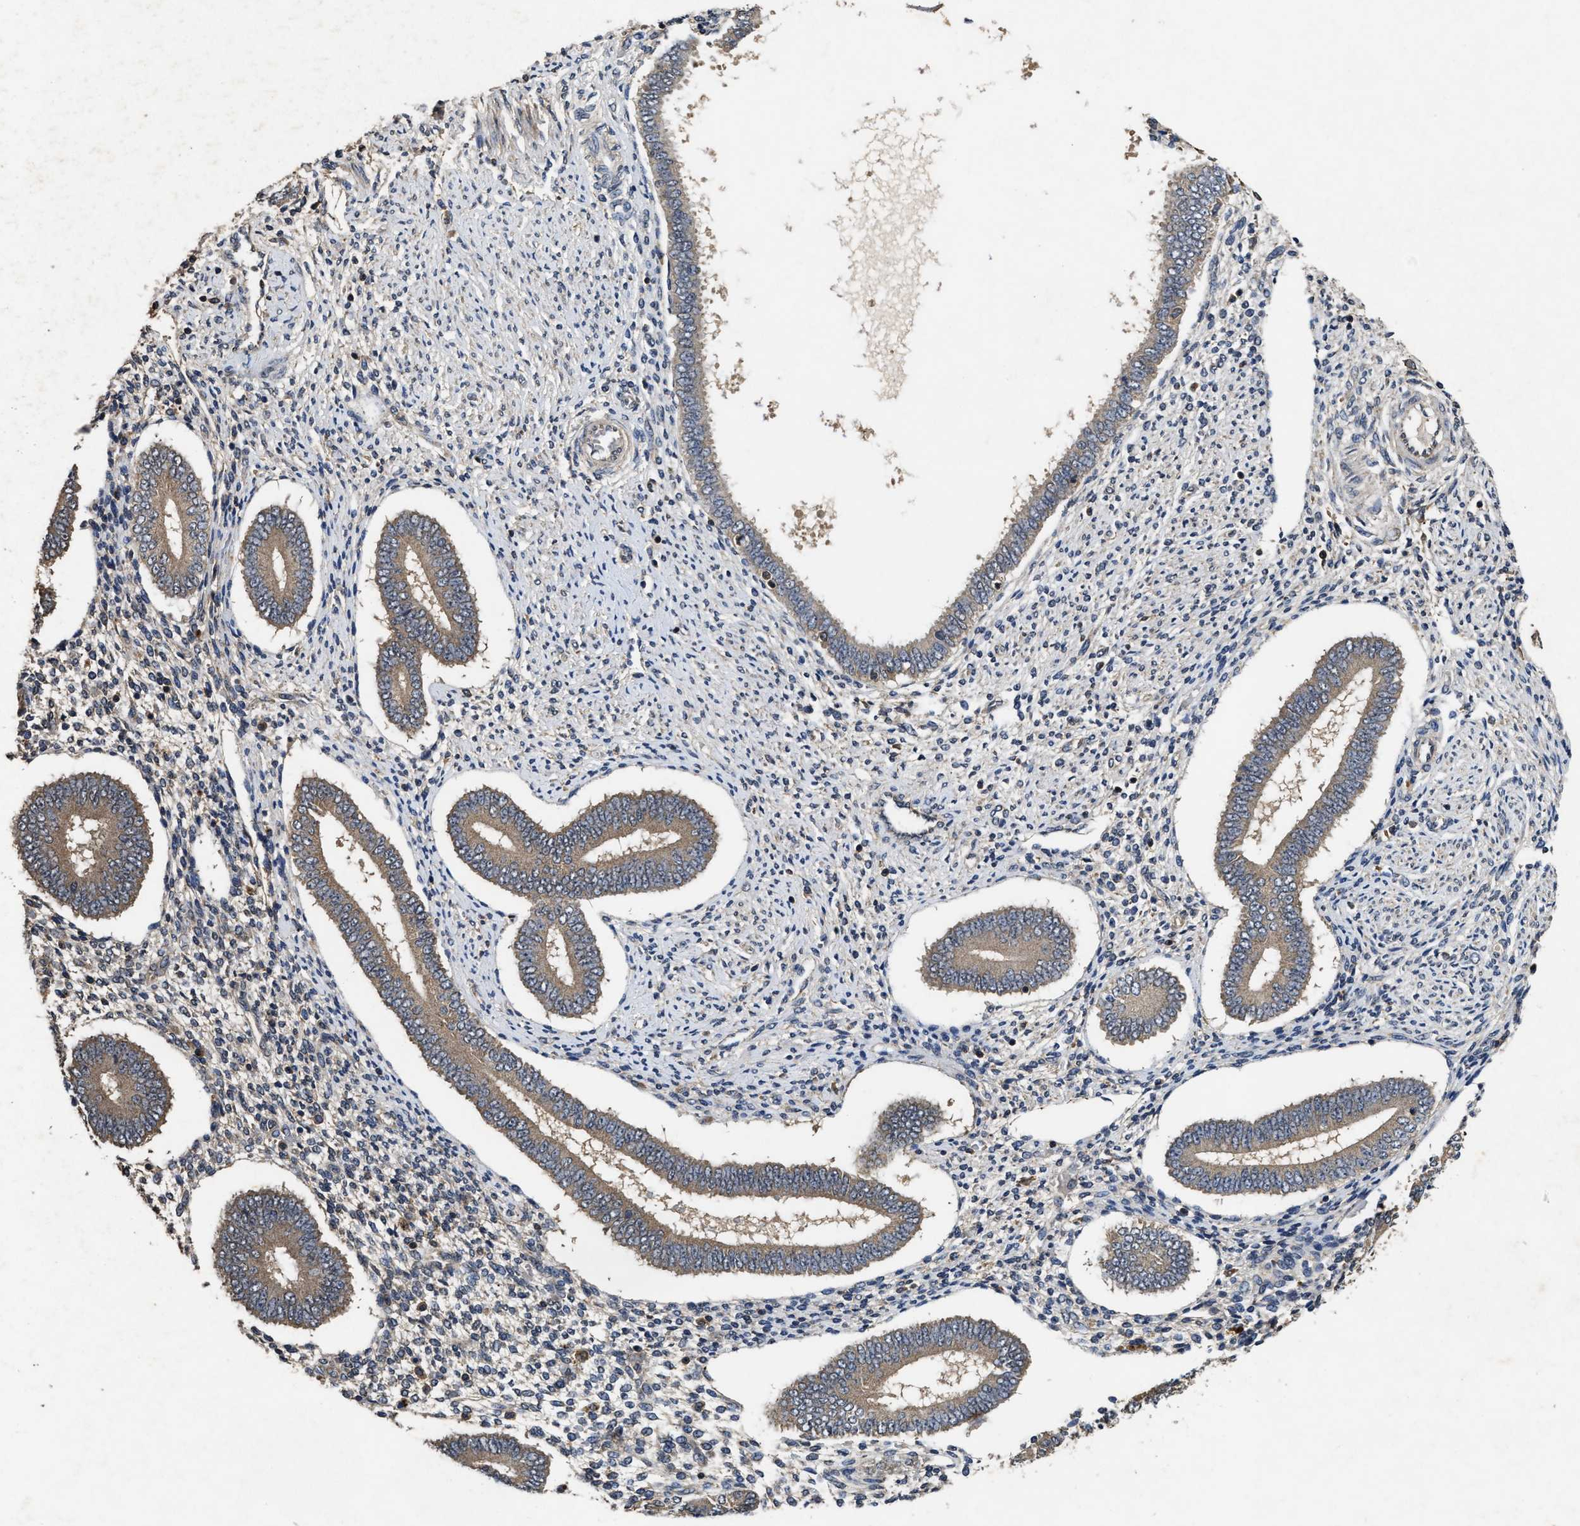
{"staining": {"intensity": "weak", "quantity": "25%-75%", "location": "cytoplasmic/membranous"}, "tissue": "endometrium", "cell_type": "Cells in endometrial stroma", "image_type": "normal", "snomed": [{"axis": "morphology", "description": "Normal tissue, NOS"}, {"axis": "topography", "description": "Endometrium"}], "caption": "Endometrium stained with immunohistochemistry displays weak cytoplasmic/membranous expression in about 25%-75% of cells in endometrial stroma. The protein is stained brown, and the nuclei are stained in blue (DAB IHC with brightfield microscopy, high magnification).", "gene": "PDAP1", "patient": {"sex": "female", "age": 42}}